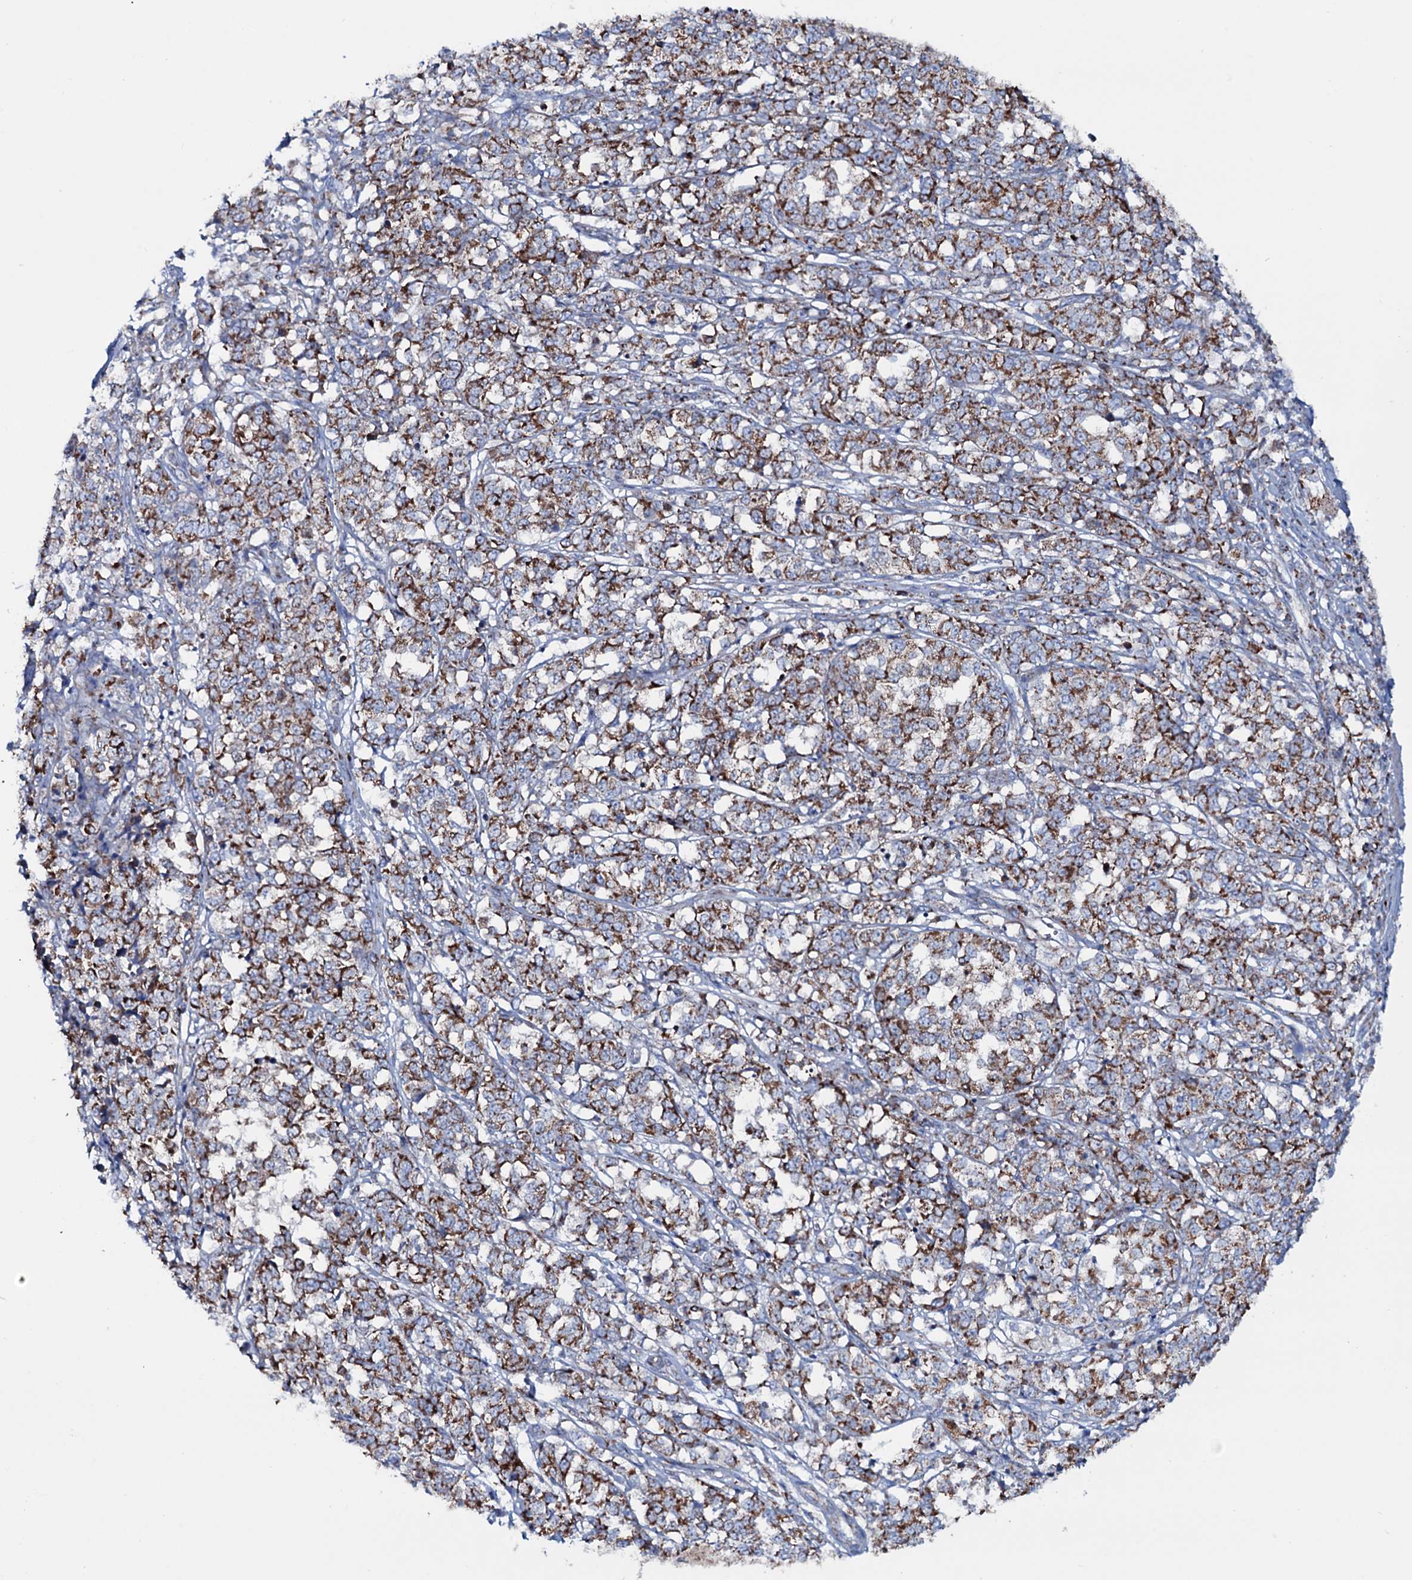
{"staining": {"intensity": "strong", "quantity": ">75%", "location": "cytoplasmic/membranous"}, "tissue": "melanoma", "cell_type": "Tumor cells", "image_type": "cancer", "snomed": [{"axis": "morphology", "description": "Malignant melanoma, NOS"}, {"axis": "topography", "description": "Skin"}], "caption": "Melanoma stained with DAB immunohistochemistry (IHC) demonstrates high levels of strong cytoplasmic/membranous expression in approximately >75% of tumor cells.", "gene": "MRPS35", "patient": {"sex": "female", "age": 72}}